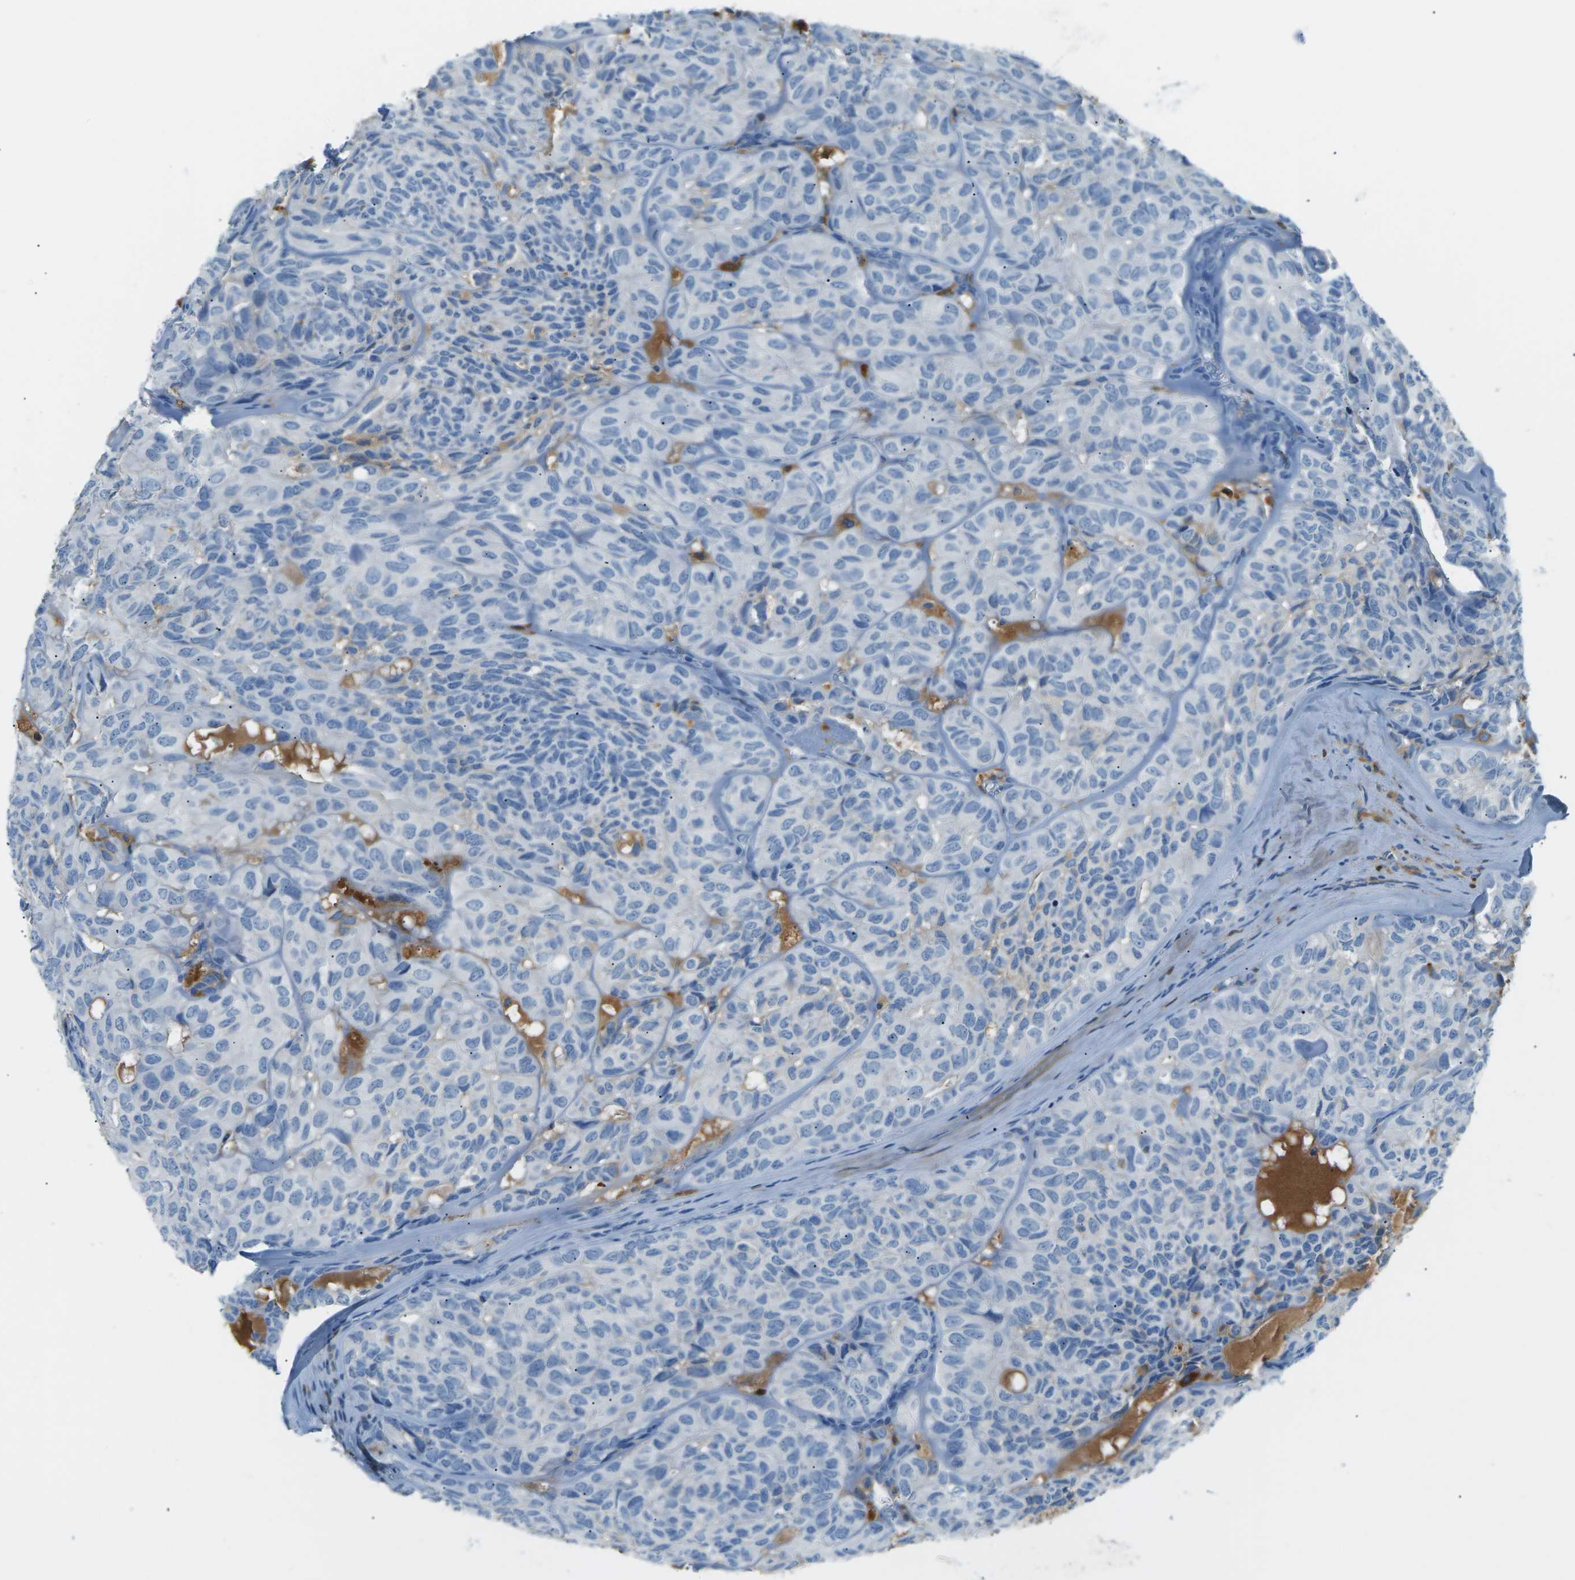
{"staining": {"intensity": "negative", "quantity": "none", "location": "none"}, "tissue": "head and neck cancer", "cell_type": "Tumor cells", "image_type": "cancer", "snomed": [{"axis": "morphology", "description": "Adenocarcinoma, NOS"}, {"axis": "topography", "description": "Salivary gland, NOS"}, {"axis": "topography", "description": "Head-Neck"}], "caption": "Immunohistochemistry histopathology image of head and neck cancer stained for a protein (brown), which reveals no staining in tumor cells.", "gene": "CFI", "patient": {"sex": "female", "age": 76}}